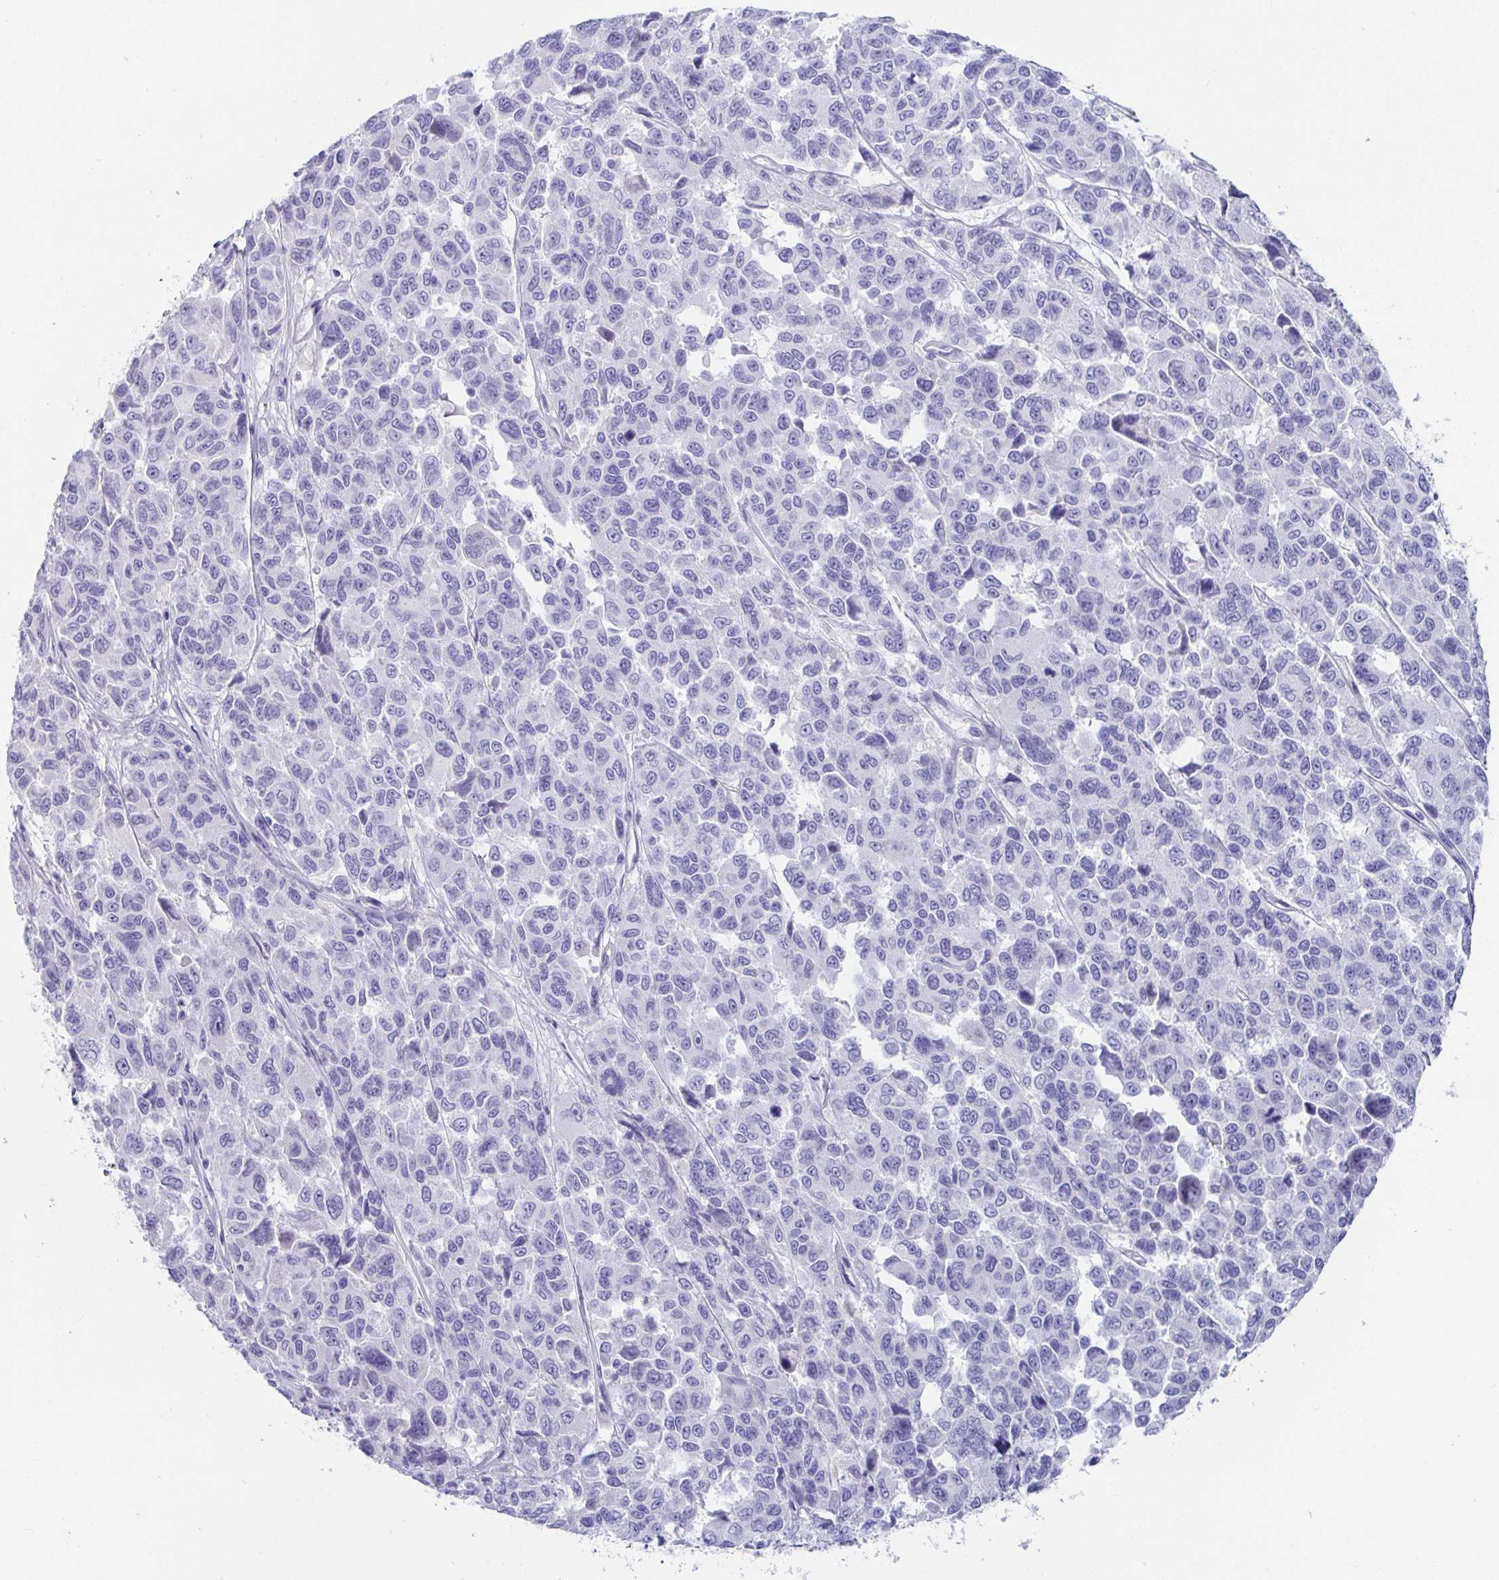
{"staining": {"intensity": "negative", "quantity": "none", "location": "none"}, "tissue": "melanoma", "cell_type": "Tumor cells", "image_type": "cancer", "snomed": [{"axis": "morphology", "description": "Malignant melanoma, NOS"}, {"axis": "topography", "description": "Skin"}], "caption": "An immunohistochemistry histopathology image of melanoma is shown. There is no staining in tumor cells of melanoma.", "gene": "PLA2G1B", "patient": {"sex": "female", "age": 66}}